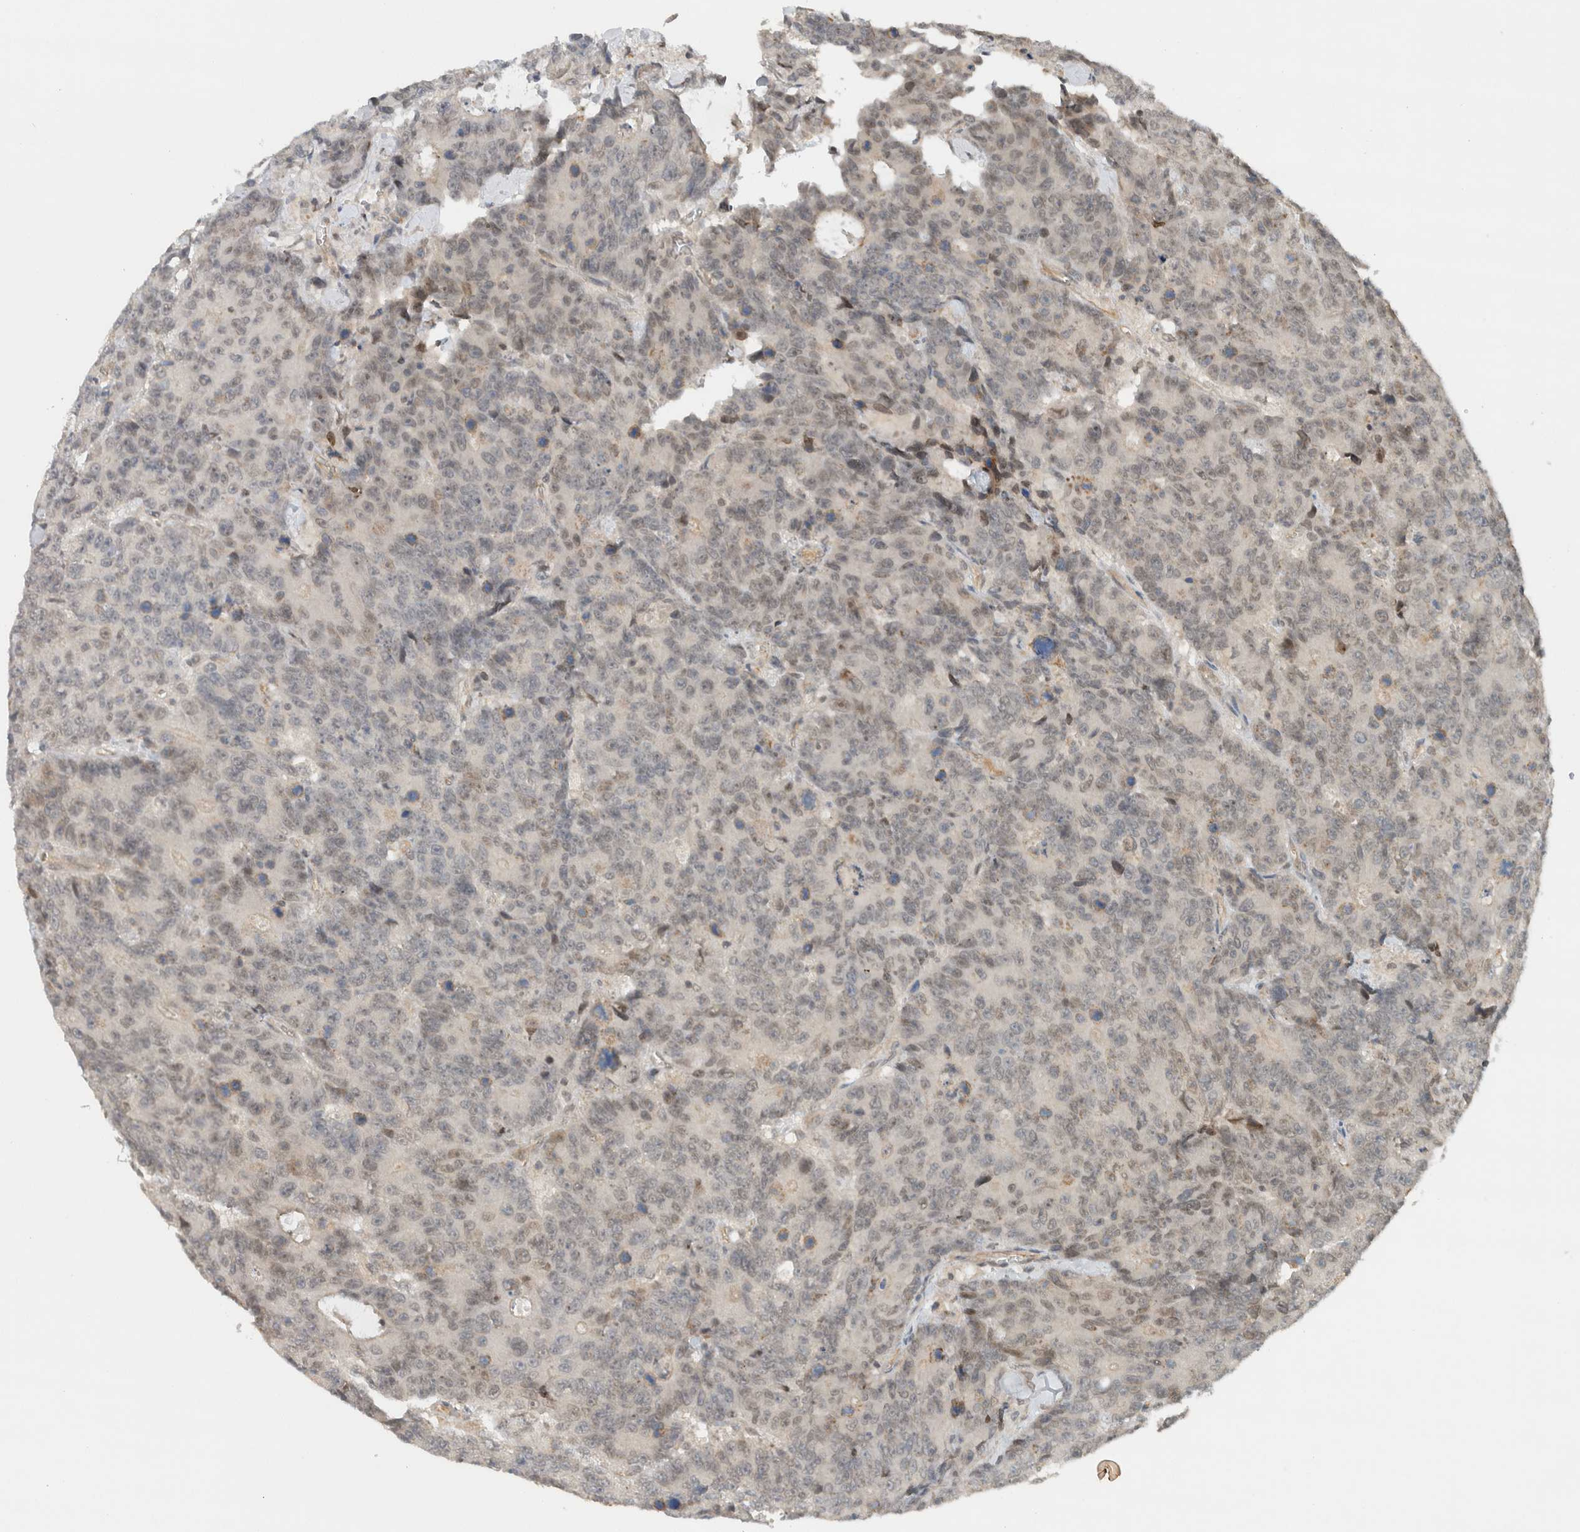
{"staining": {"intensity": "weak", "quantity": "<25%", "location": "cytoplasmic/membranous,nuclear"}, "tissue": "colorectal cancer", "cell_type": "Tumor cells", "image_type": "cancer", "snomed": [{"axis": "morphology", "description": "Adenocarcinoma, NOS"}, {"axis": "topography", "description": "Colon"}], "caption": "This is a image of immunohistochemistry staining of colorectal adenocarcinoma, which shows no positivity in tumor cells.", "gene": "CAAP1", "patient": {"sex": "female", "age": 86}}